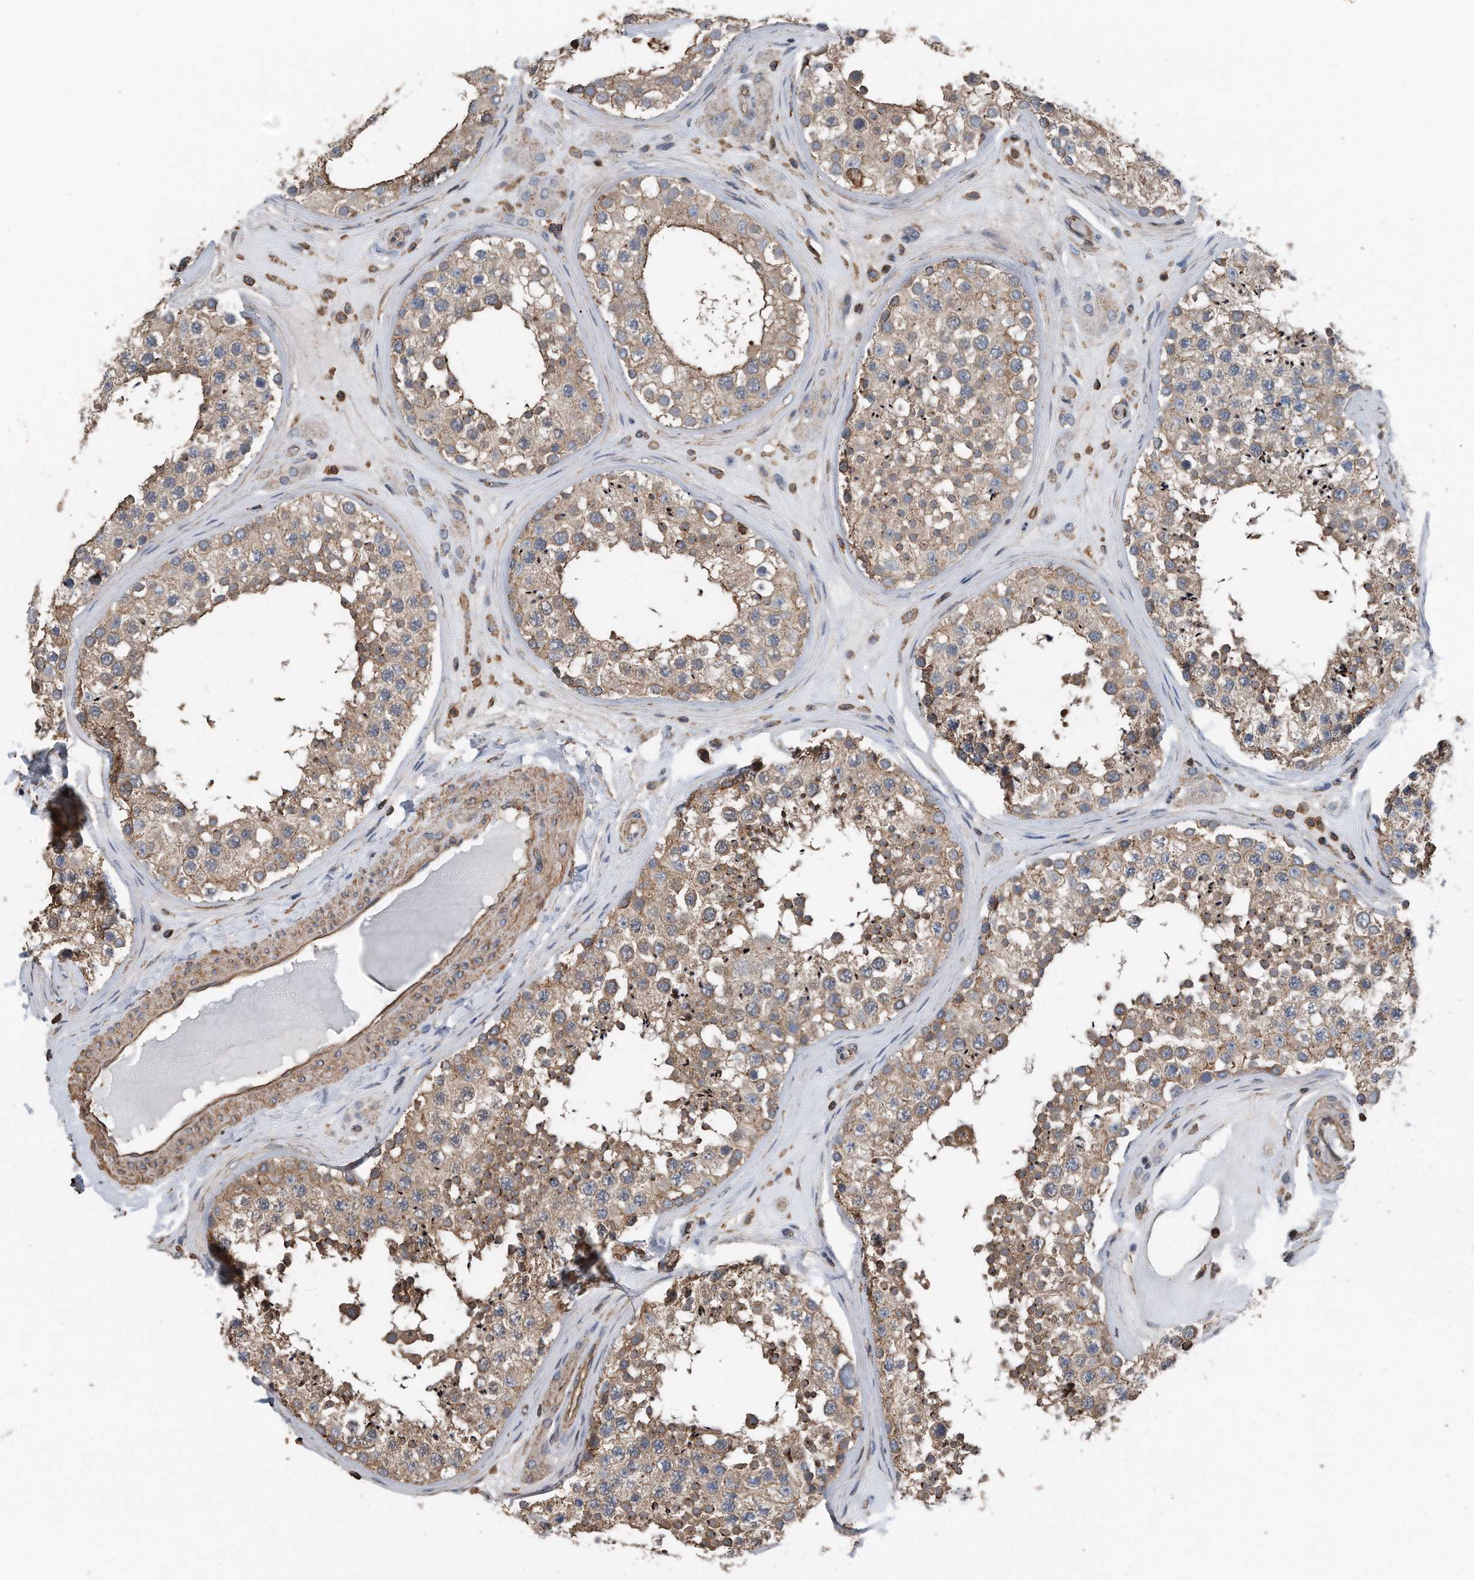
{"staining": {"intensity": "moderate", "quantity": ">75%", "location": "cytoplasmic/membranous"}, "tissue": "testis", "cell_type": "Cells in seminiferous ducts", "image_type": "normal", "snomed": [{"axis": "morphology", "description": "Normal tissue, NOS"}, {"axis": "topography", "description": "Testis"}], "caption": "Immunohistochemical staining of benign testis reveals medium levels of moderate cytoplasmic/membranous positivity in about >75% of cells in seminiferous ducts. Using DAB (brown) and hematoxylin (blue) stains, captured at high magnification using brightfield microscopy.", "gene": "RSPO3", "patient": {"sex": "male", "age": 46}}